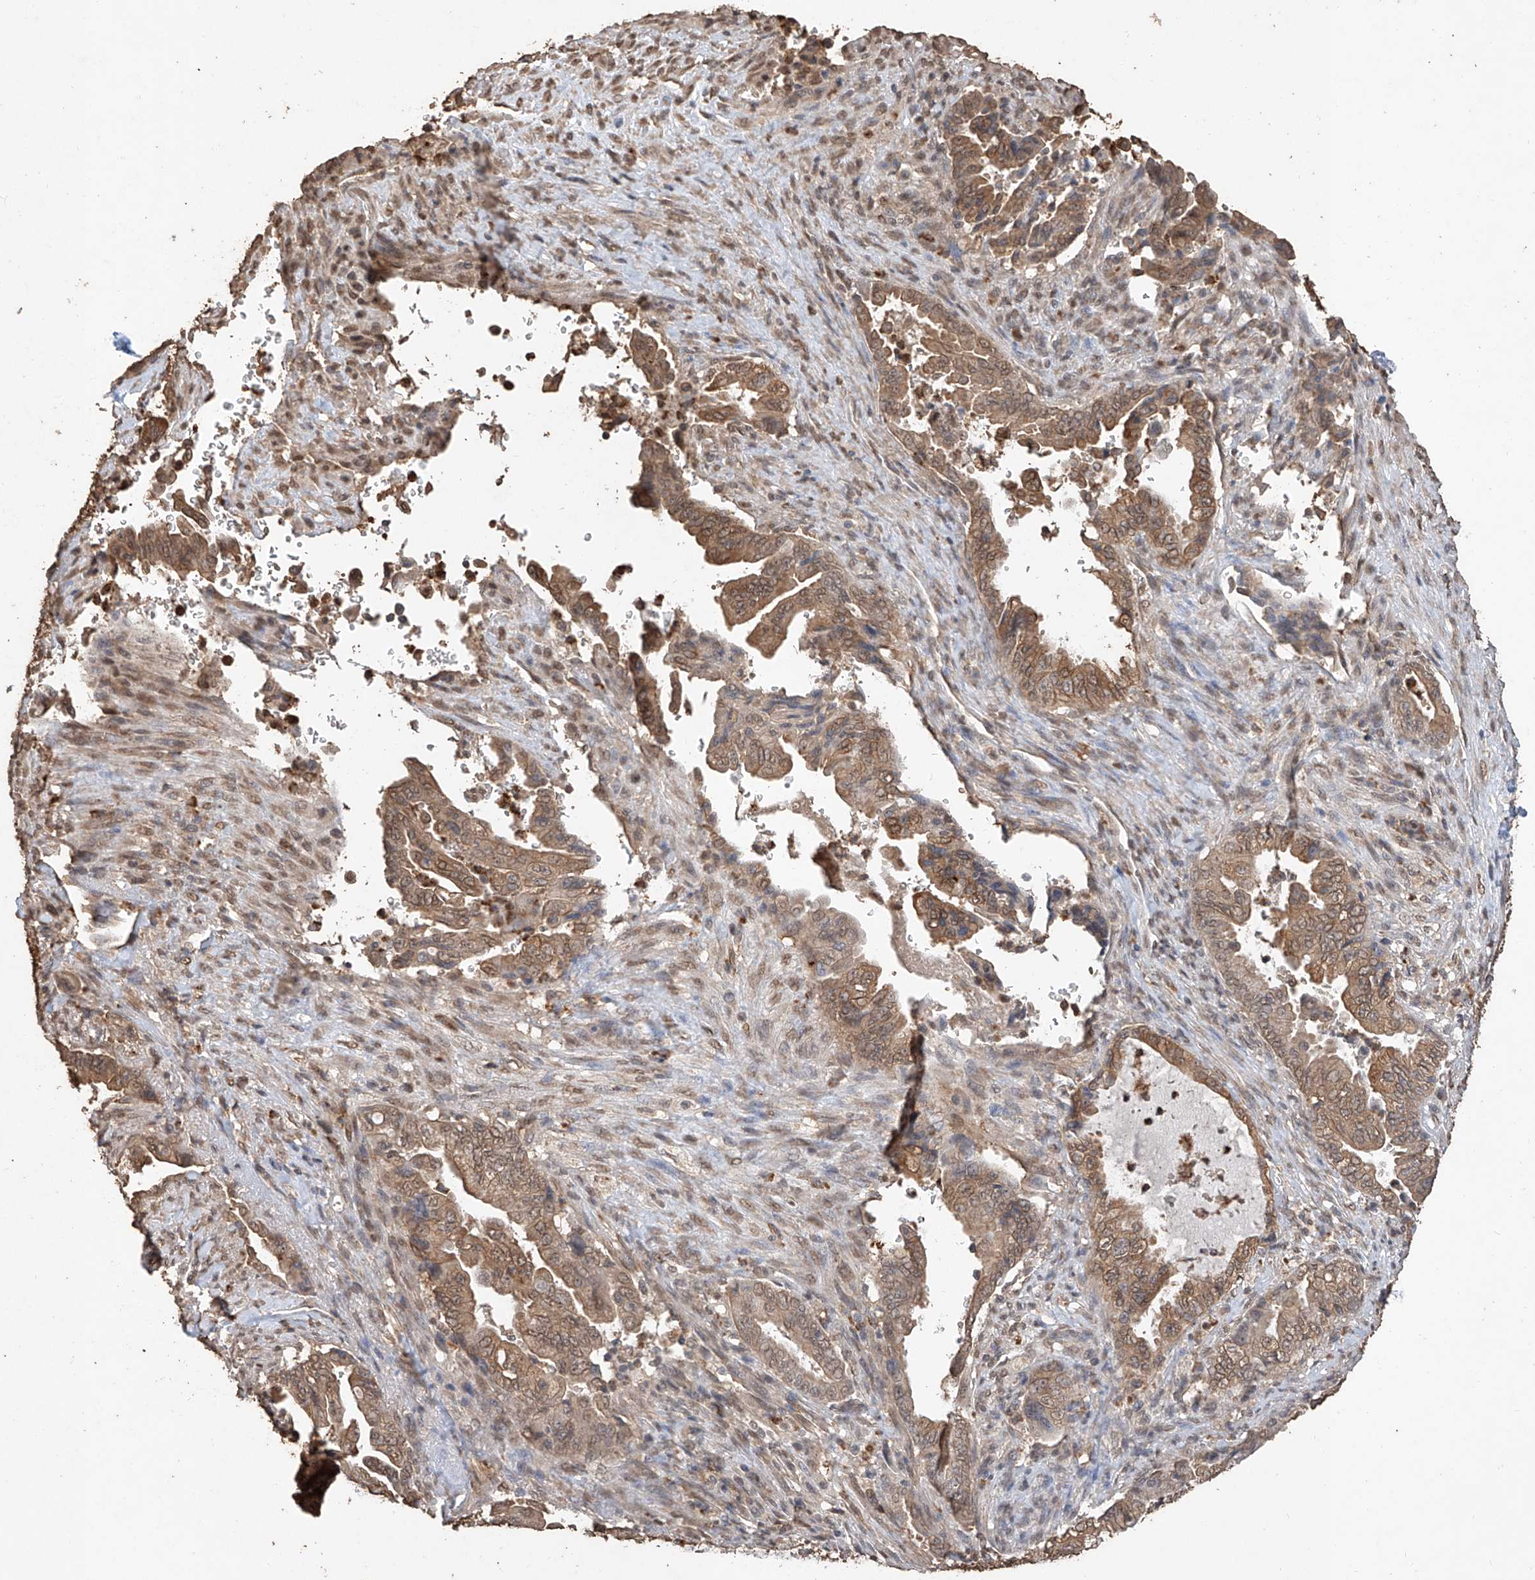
{"staining": {"intensity": "moderate", "quantity": ">75%", "location": "cytoplasmic/membranous,nuclear"}, "tissue": "pancreatic cancer", "cell_type": "Tumor cells", "image_type": "cancer", "snomed": [{"axis": "morphology", "description": "Adenocarcinoma, NOS"}, {"axis": "topography", "description": "Pancreas"}], "caption": "A high-resolution histopathology image shows immunohistochemistry (IHC) staining of pancreatic adenocarcinoma, which reveals moderate cytoplasmic/membranous and nuclear staining in approximately >75% of tumor cells. (DAB = brown stain, brightfield microscopy at high magnification).", "gene": "ELOVL1", "patient": {"sex": "male", "age": 70}}